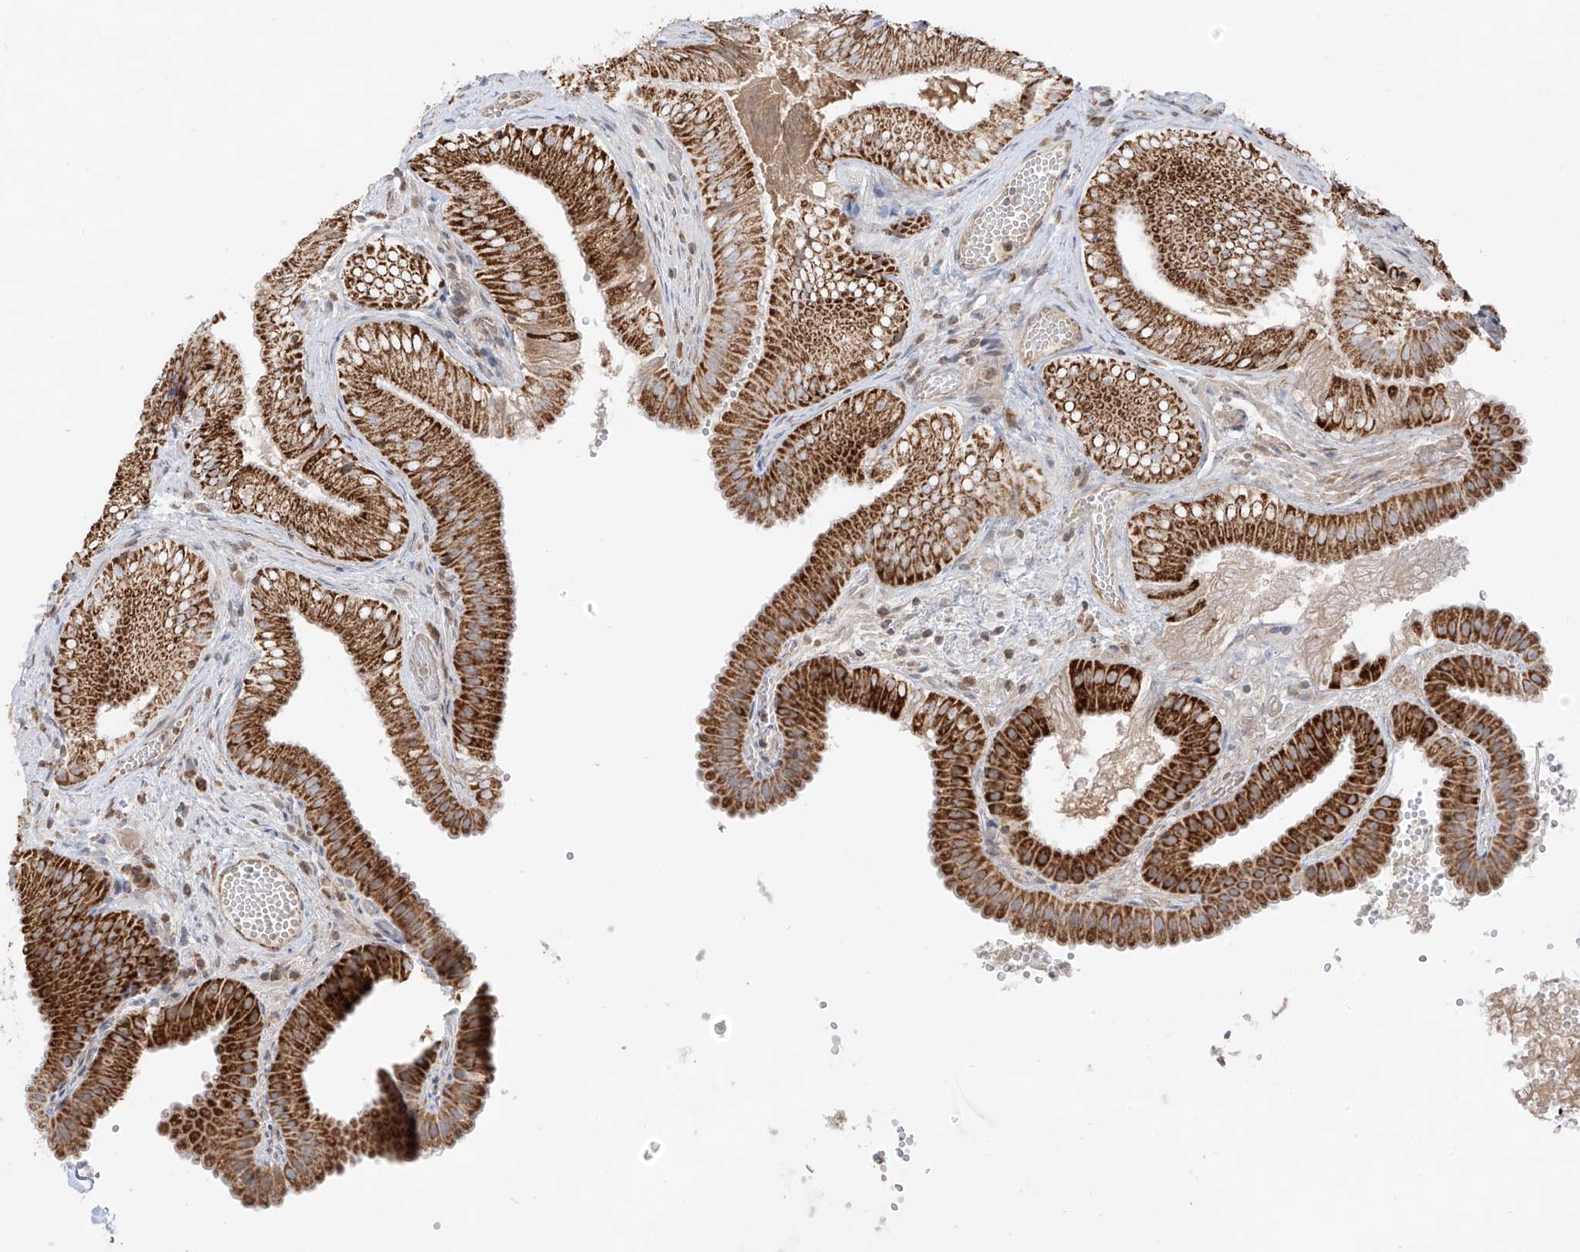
{"staining": {"intensity": "strong", "quantity": ">75%", "location": "cytoplasmic/membranous"}, "tissue": "gallbladder", "cell_type": "Glandular cells", "image_type": "normal", "snomed": [{"axis": "morphology", "description": "Normal tissue, NOS"}, {"axis": "topography", "description": "Gallbladder"}], "caption": "Gallbladder stained with immunohistochemistry (IHC) demonstrates strong cytoplasmic/membranous staining in approximately >75% of glandular cells.", "gene": "ETHE1", "patient": {"sex": "female", "age": 30}}